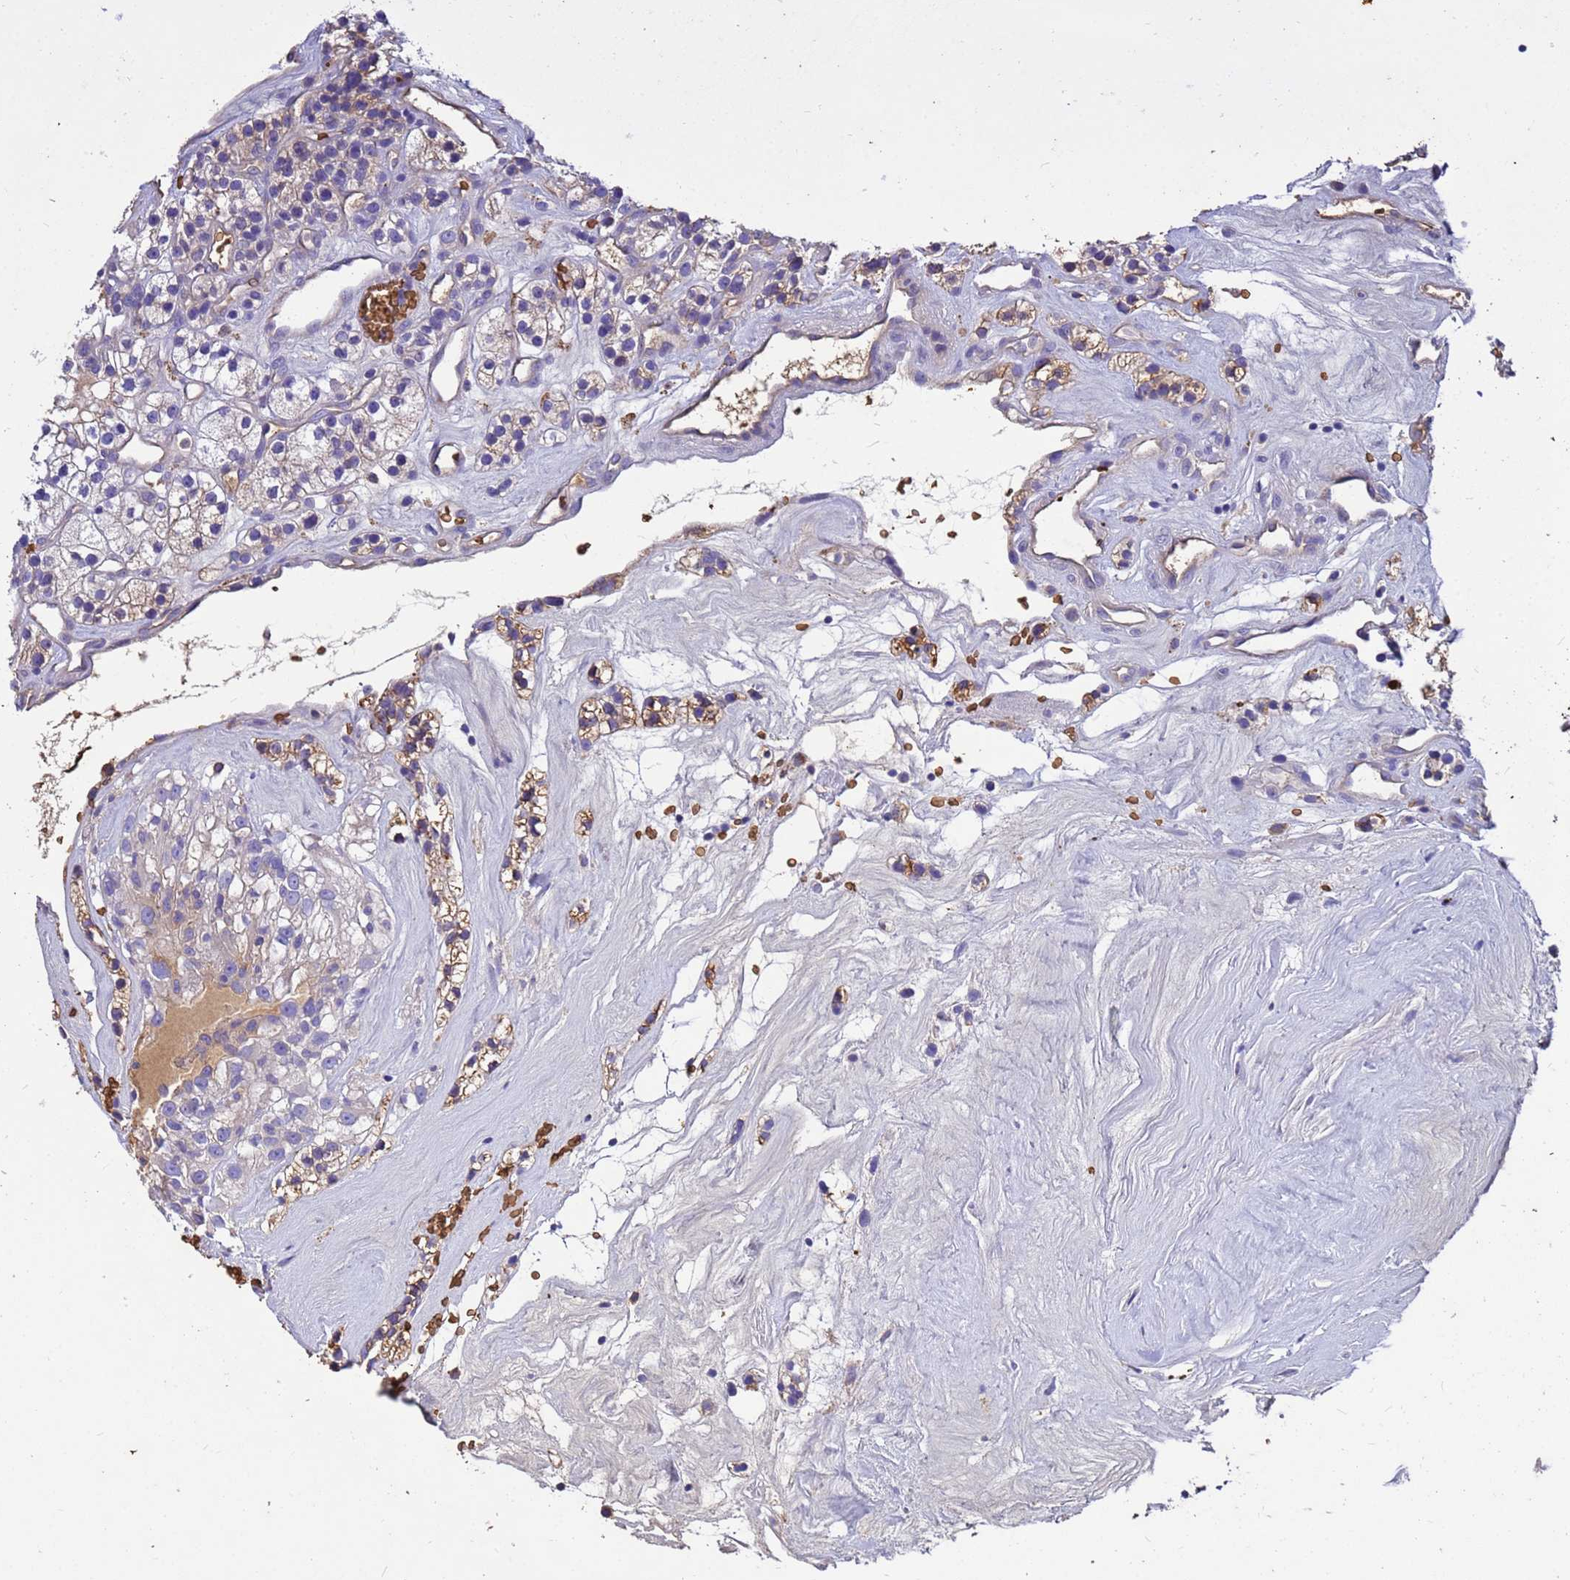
{"staining": {"intensity": "moderate", "quantity": "<25%", "location": "cytoplasmic/membranous"}, "tissue": "renal cancer", "cell_type": "Tumor cells", "image_type": "cancer", "snomed": [{"axis": "morphology", "description": "Adenocarcinoma, NOS"}, {"axis": "topography", "description": "Kidney"}], "caption": "Immunohistochemical staining of human renal cancer displays low levels of moderate cytoplasmic/membranous protein positivity in approximately <25% of tumor cells.", "gene": "HBA2", "patient": {"sex": "female", "age": 57}}